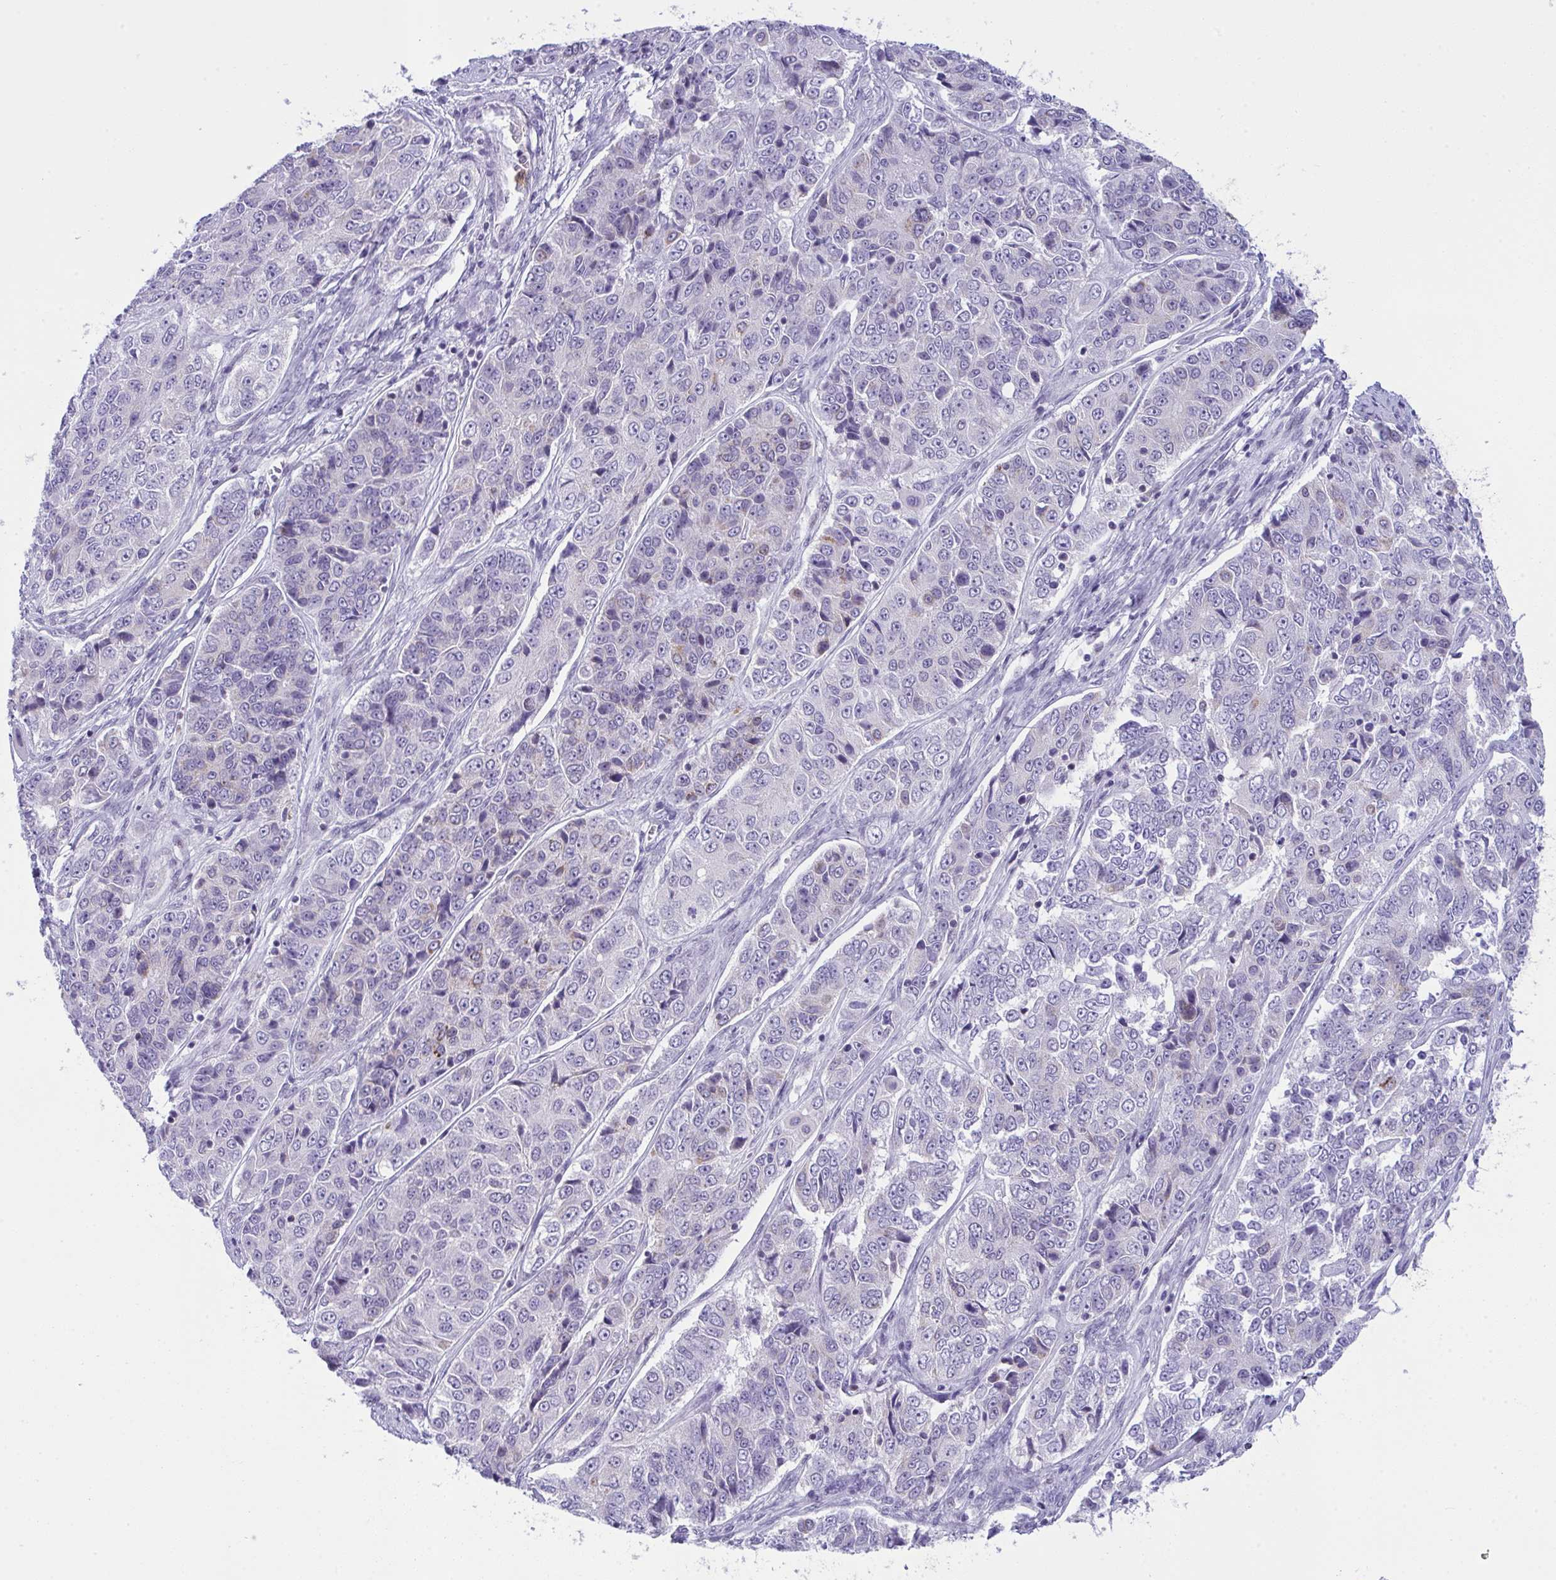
{"staining": {"intensity": "negative", "quantity": "none", "location": "none"}, "tissue": "ovarian cancer", "cell_type": "Tumor cells", "image_type": "cancer", "snomed": [{"axis": "morphology", "description": "Carcinoma, endometroid"}, {"axis": "topography", "description": "Ovary"}], "caption": "Tumor cells show no significant protein staining in endometroid carcinoma (ovarian). Nuclei are stained in blue.", "gene": "PLA2G12B", "patient": {"sex": "female", "age": 51}}